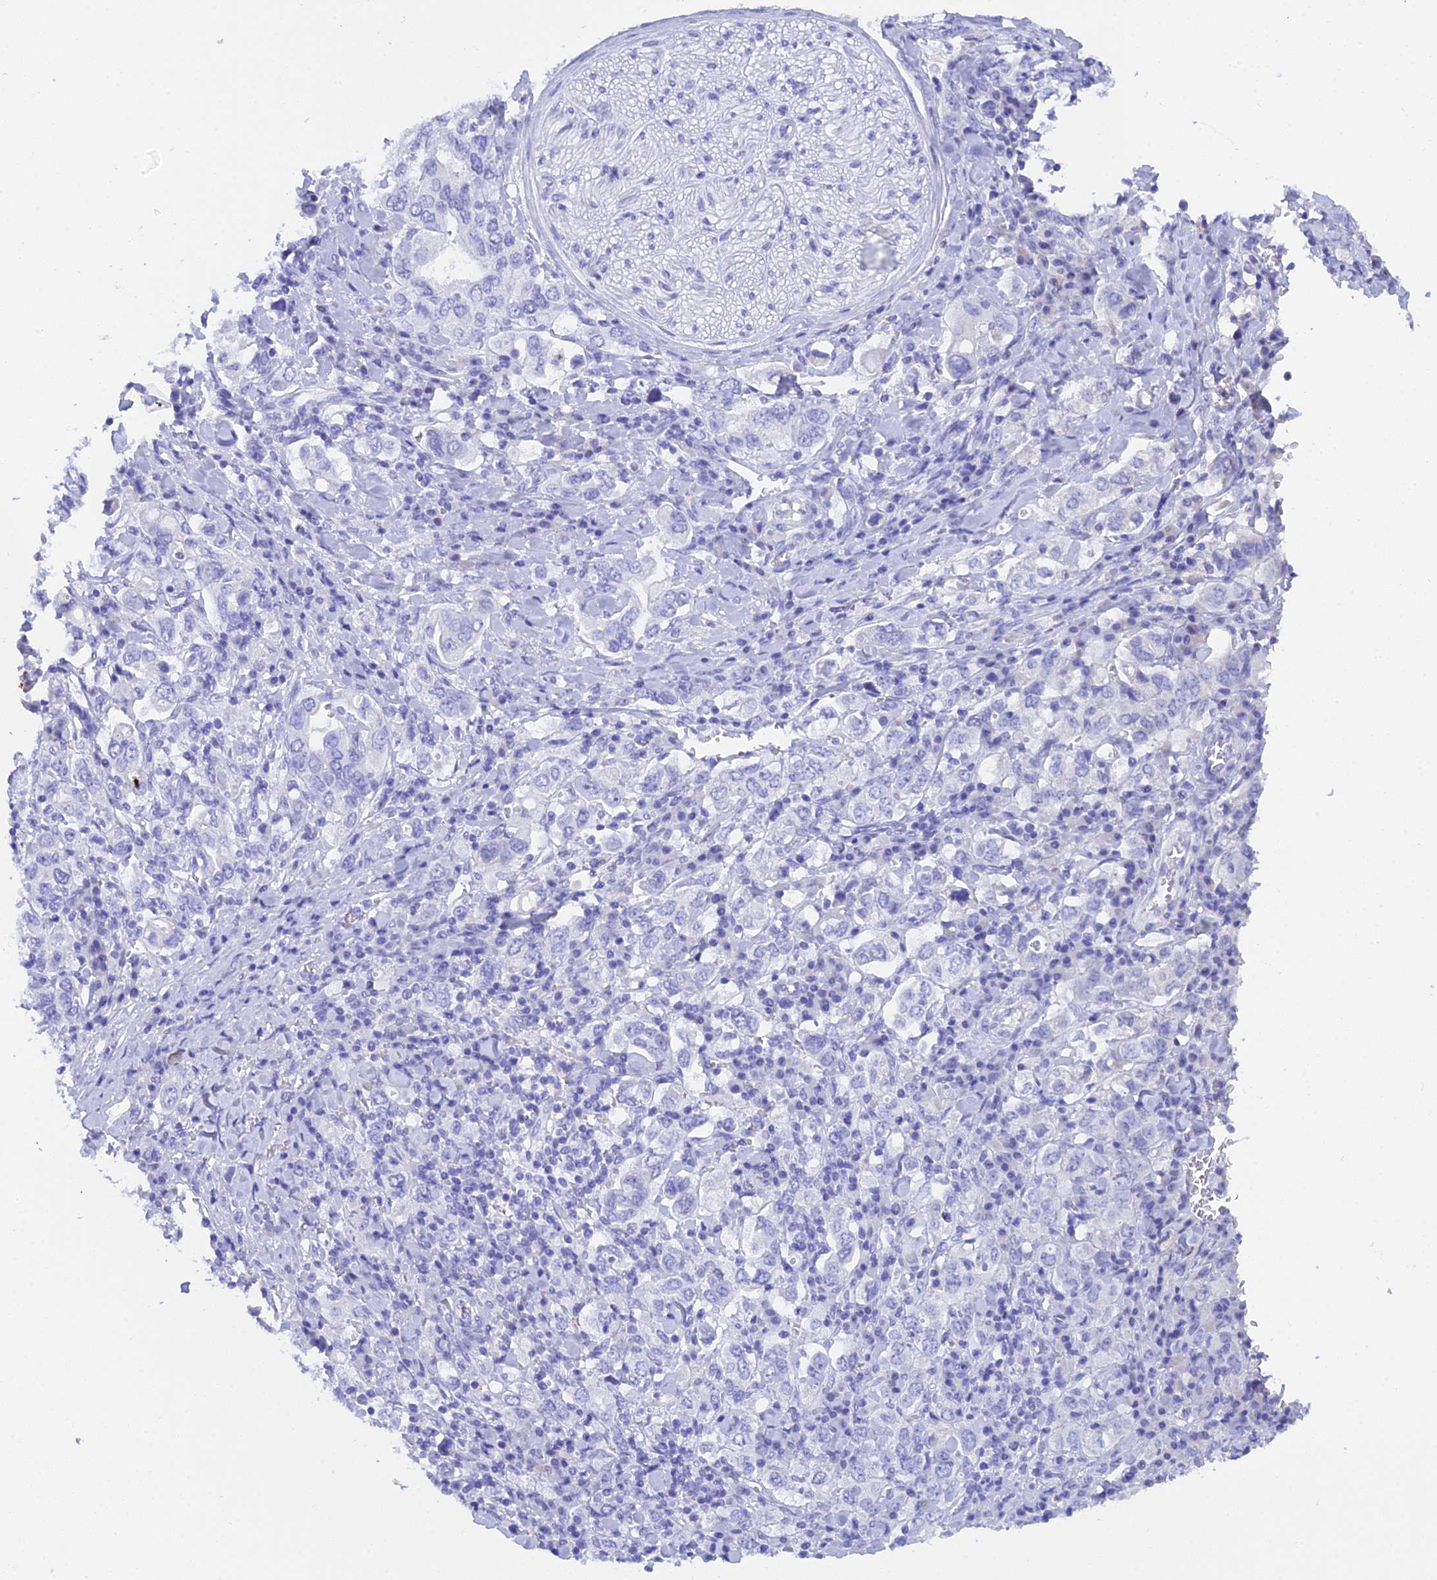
{"staining": {"intensity": "negative", "quantity": "none", "location": "none"}, "tissue": "stomach cancer", "cell_type": "Tumor cells", "image_type": "cancer", "snomed": [{"axis": "morphology", "description": "Adenocarcinoma, NOS"}, {"axis": "topography", "description": "Stomach, upper"}], "caption": "Immunohistochemistry micrograph of neoplastic tissue: human adenocarcinoma (stomach) stained with DAB (3,3'-diaminobenzidine) shows no significant protein positivity in tumor cells.", "gene": "REG1A", "patient": {"sex": "male", "age": 62}}